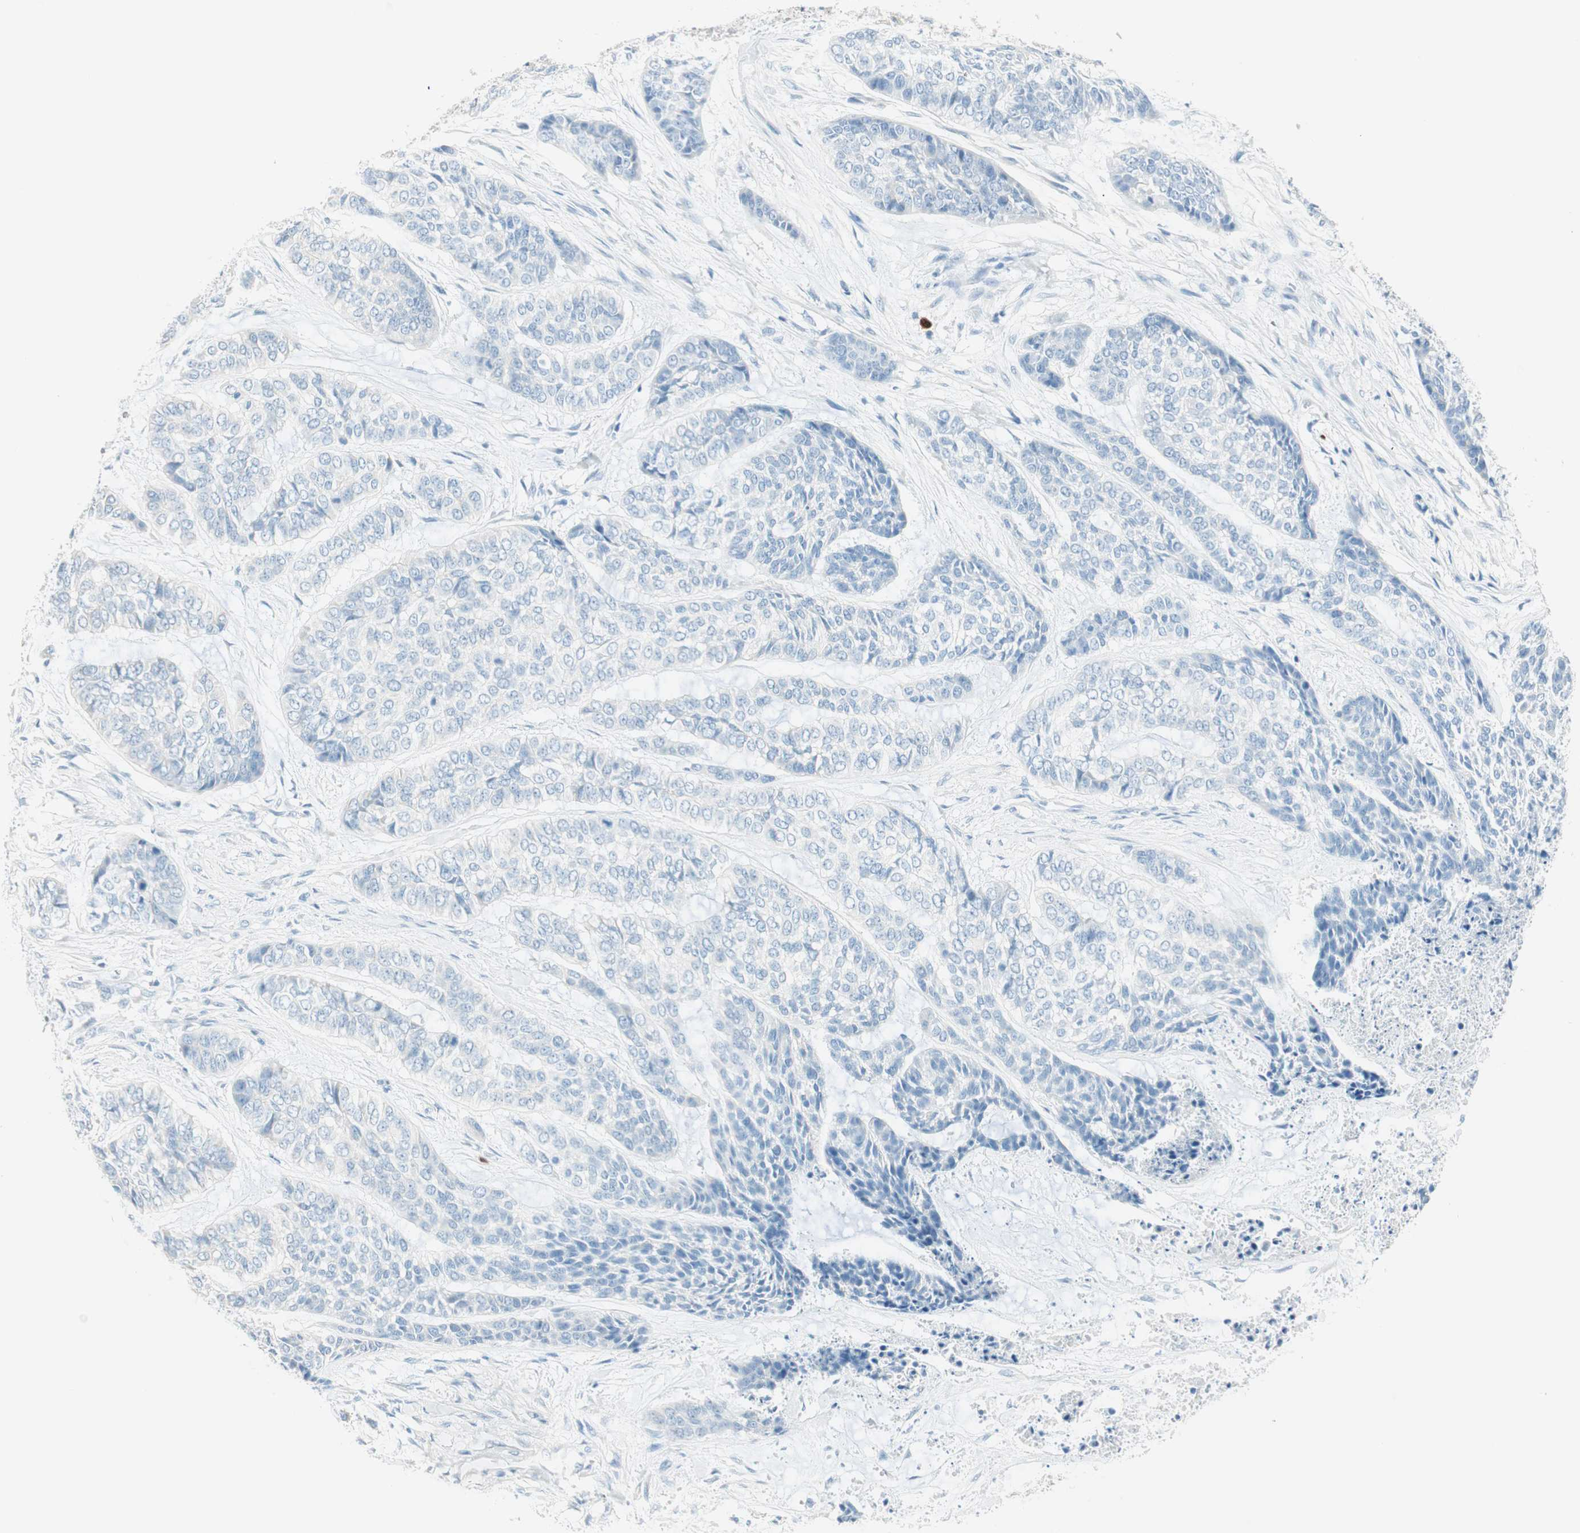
{"staining": {"intensity": "negative", "quantity": "none", "location": "none"}, "tissue": "skin cancer", "cell_type": "Tumor cells", "image_type": "cancer", "snomed": [{"axis": "morphology", "description": "Basal cell carcinoma"}, {"axis": "topography", "description": "Skin"}], "caption": "A high-resolution photomicrograph shows immunohistochemistry (IHC) staining of skin cancer (basal cell carcinoma), which displays no significant staining in tumor cells.", "gene": "HPGD", "patient": {"sex": "female", "age": 64}}